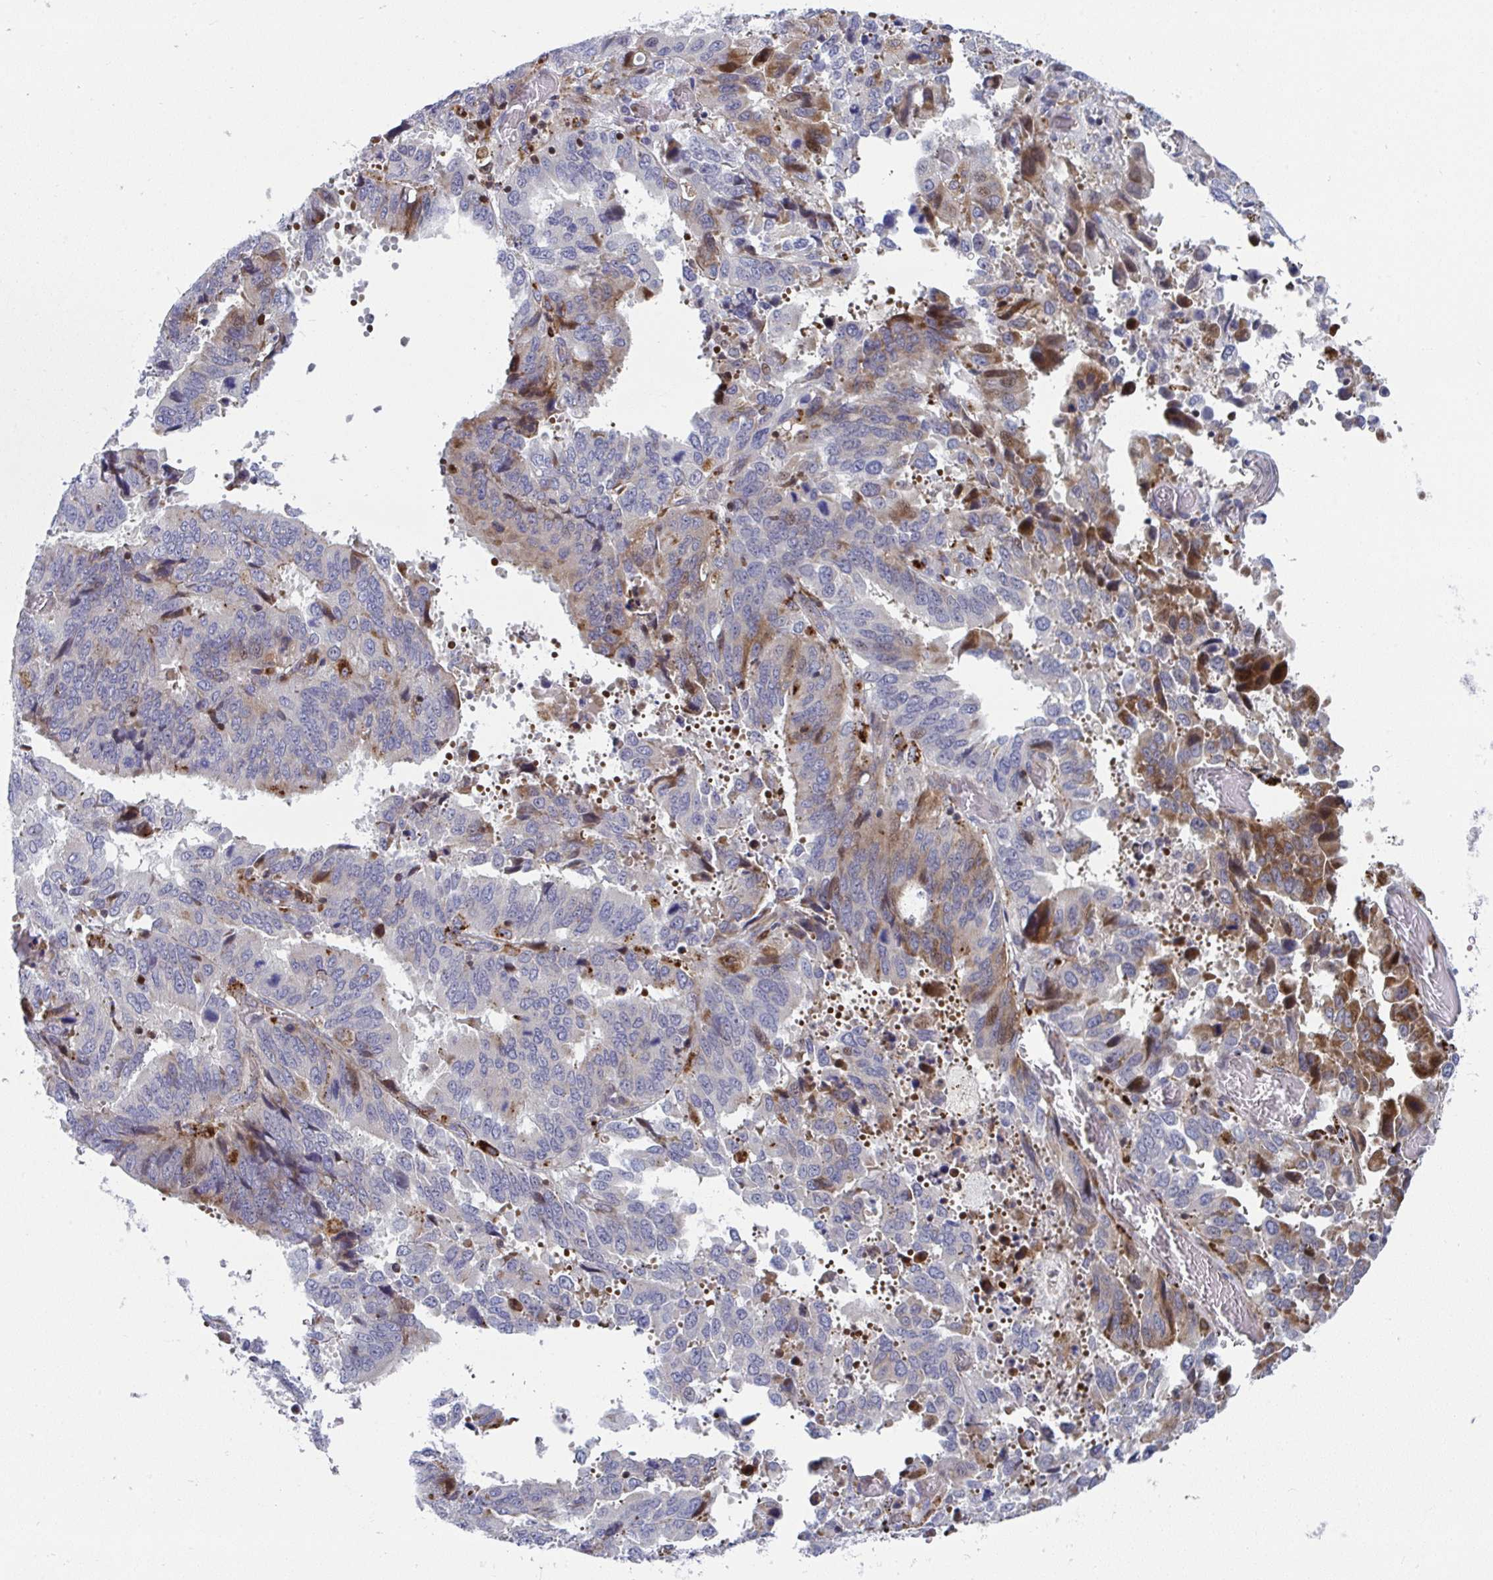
{"staining": {"intensity": "moderate", "quantity": "25%-75%", "location": "cytoplasmic/membranous"}, "tissue": "stomach cancer", "cell_type": "Tumor cells", "image_type": "cancer", "snomed": [{"axis": "morphology", "description": "Adenocarcinoma, NOS"}, {"axis": "topography", "description": "Stomach, upper"}], "caption": "Immunohistochemical staining of adenocarcinoma (stomach) reveals moderate cytoplasmic/membranous protein staining in about 25%-75% of tumor cells.", "gene": "AOC2", "patient": {"sex": "male", "age": 74}}